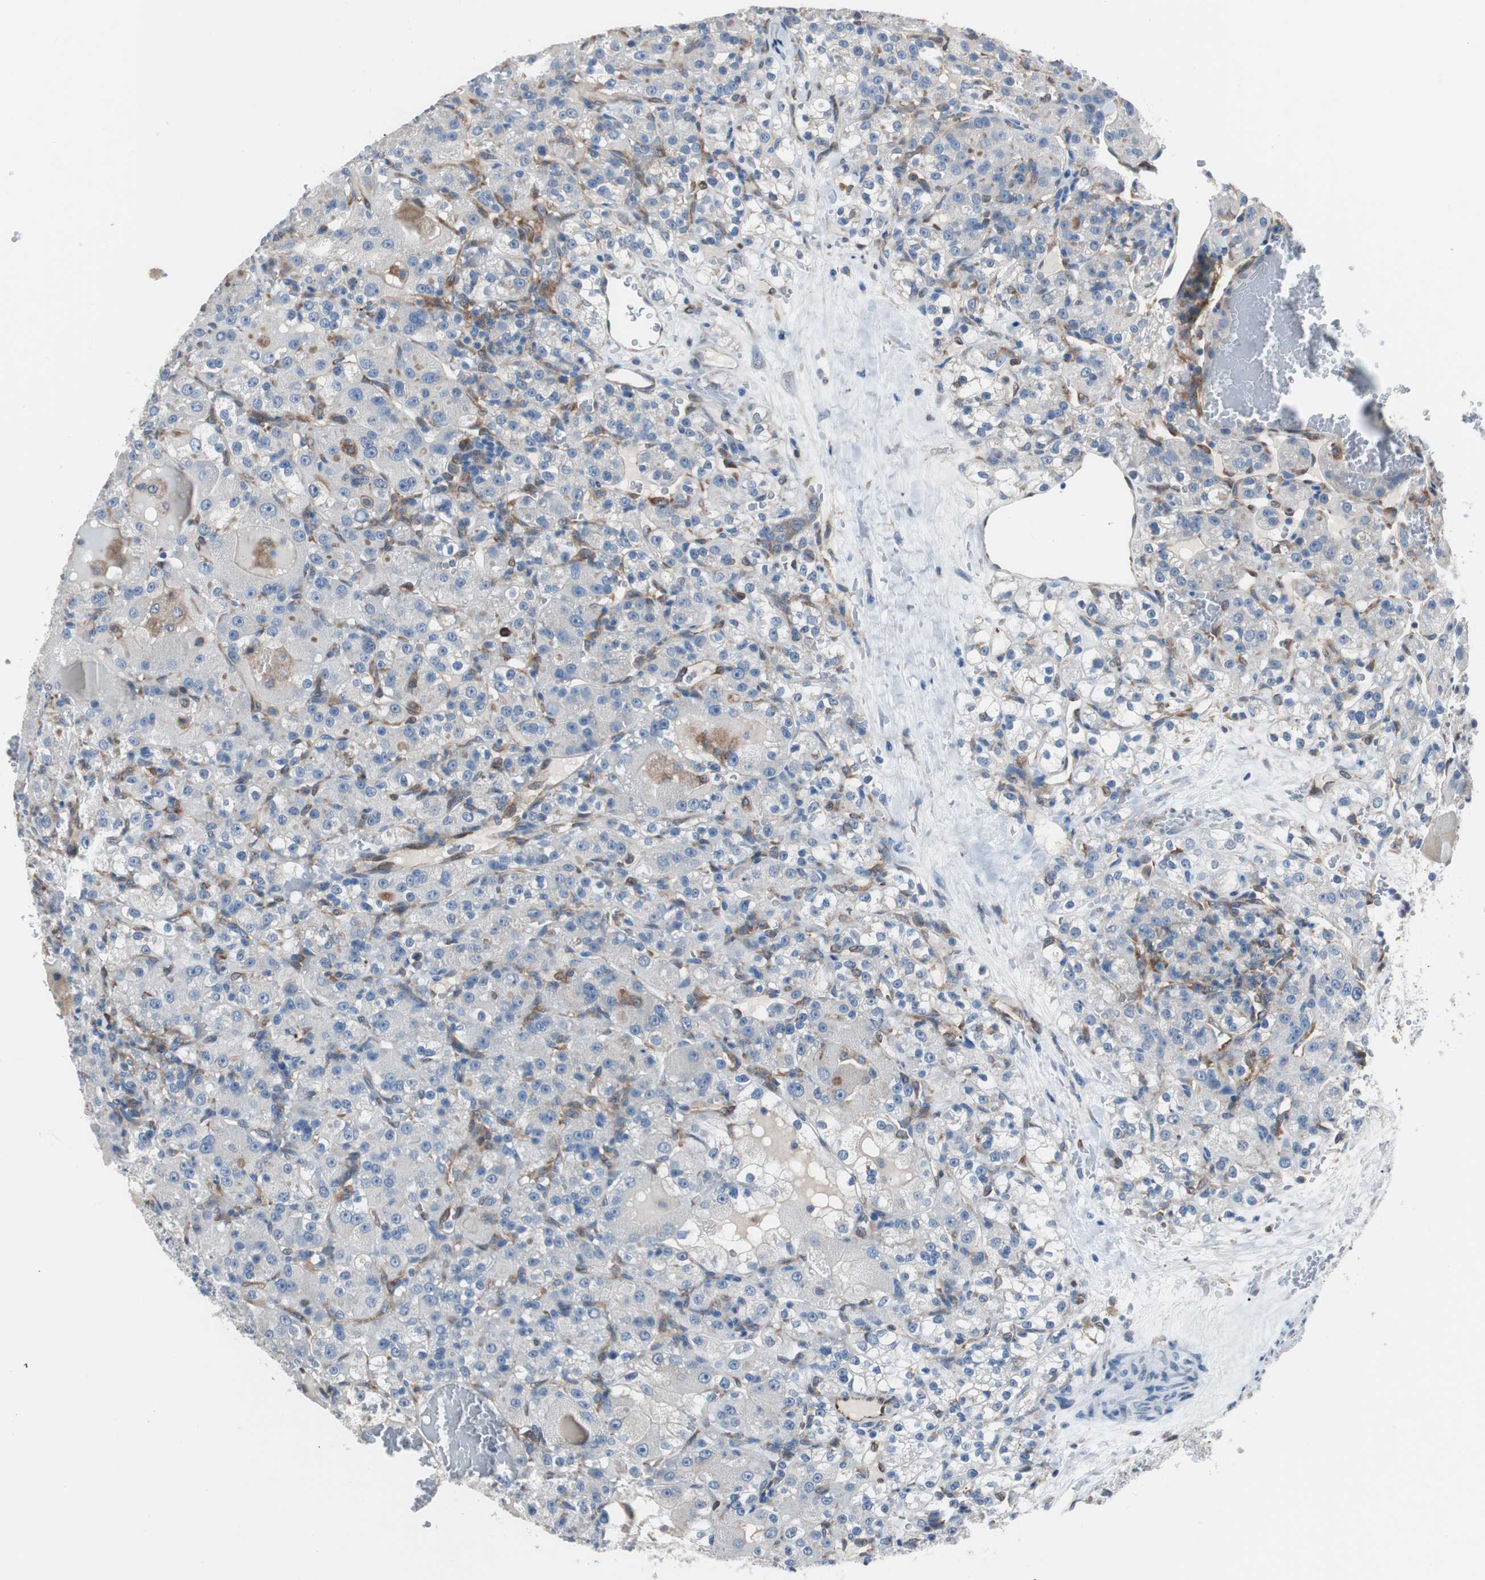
{"staining": {"intensity": "weak", "quantity": "25%-75%", "location": "cytoplasmic/membranous"}, "tissue": "renal cancer", "cell_type": "Tumor cells", "image_type": "cancer", "snomed": [{"axis": "morphology", "description": "Normal tissue, NOS"}, {"axis": "morphology", "description": "Adenocarcinoma, NOS"}, {"axis": "topography", "description": "Kidney"}], "caption": "Renal cancer was stained to show a protein in brown. There is low levels of weak cytoplasmic/membranous positivity in about 25%-75% of tumor cells.", "gene": "SWAP70", "patient": {"sex": "male", "age": 61}}